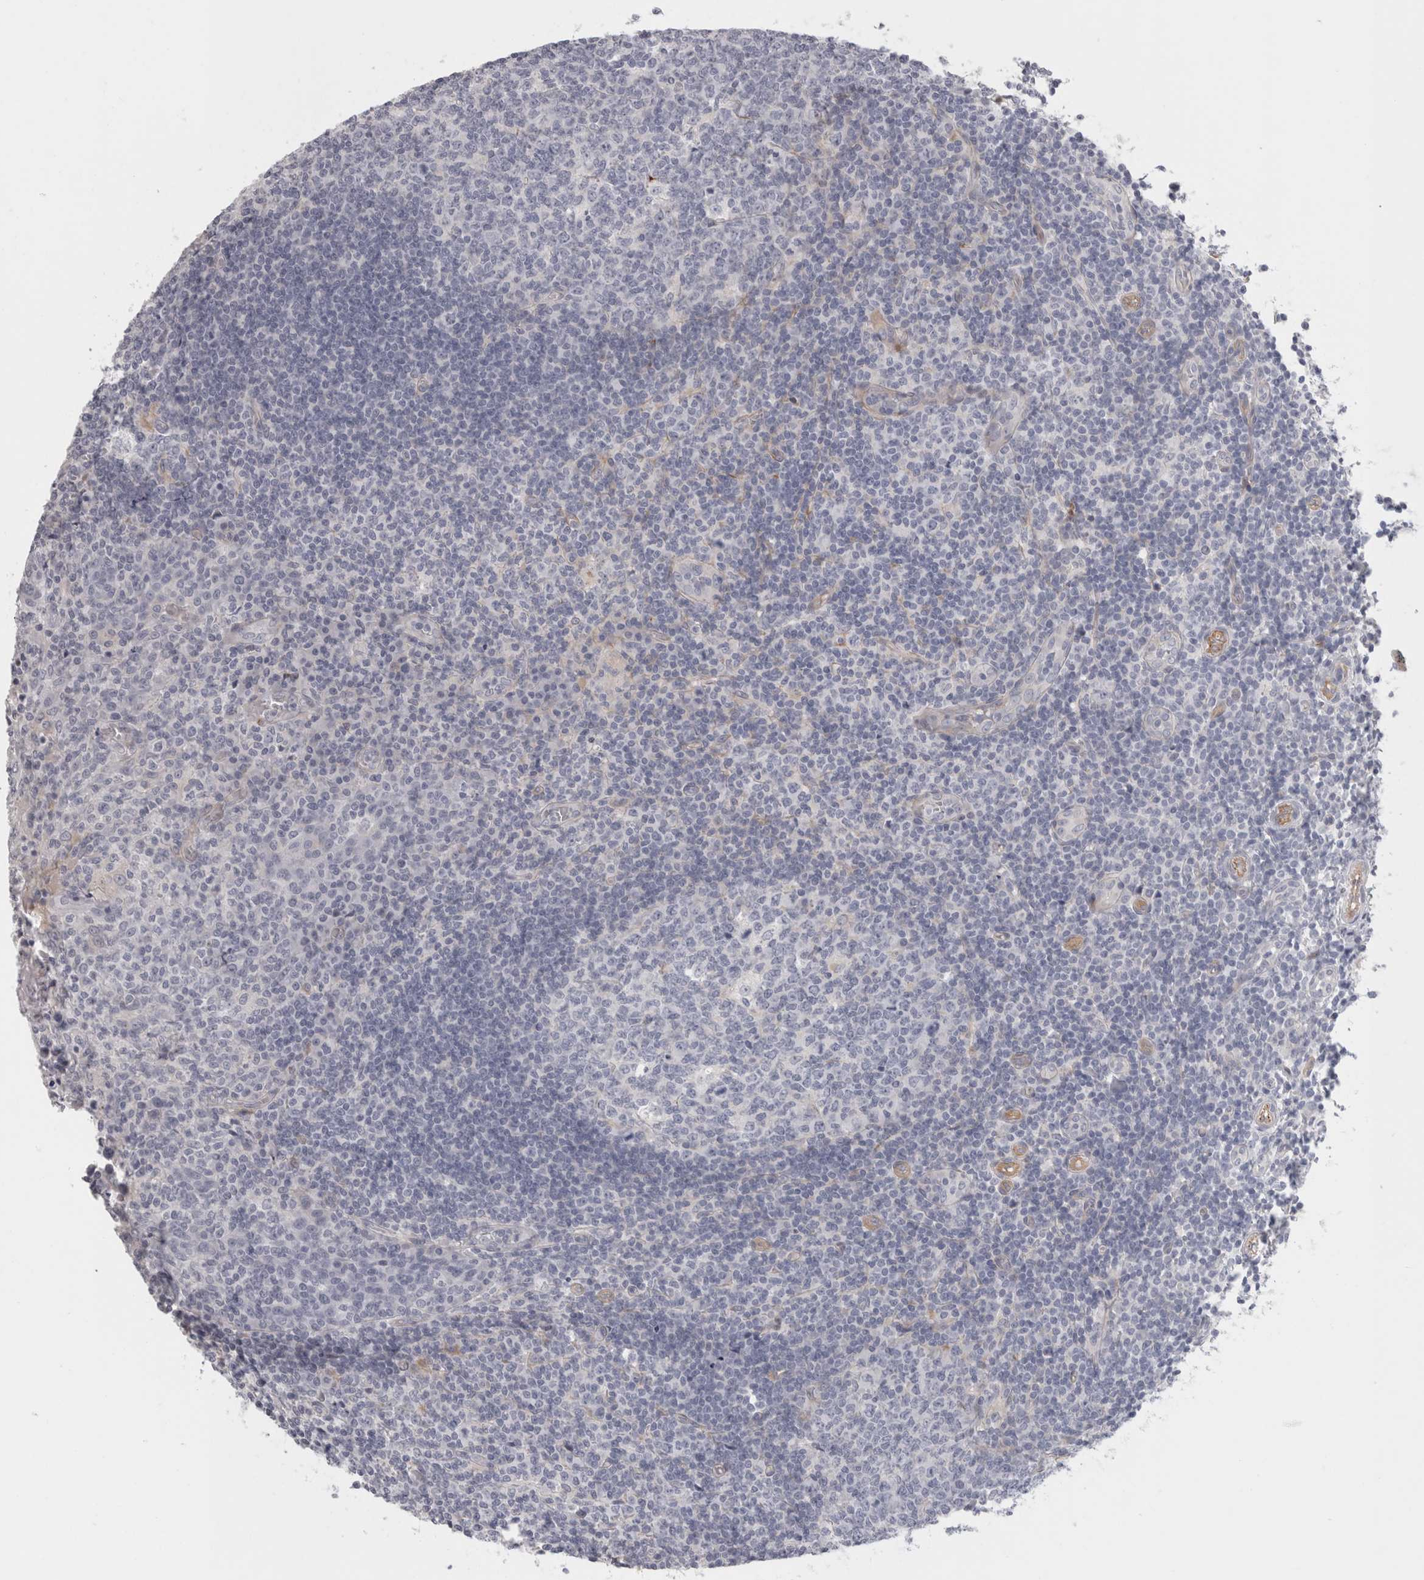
{"staining": {"intensity": "weak", "quantity": "<25%", "location": "cytoplasmic/membranous"}, "tissue": "tonsil", "cell_type": "Germinal center cells", "image_type": "normal", "snomed": [{"axis": "morphology", "description": "Normal tissue, NOS"}, {"axis": "topography", "description": "Tonsil"}], "caption": "Immunohistochemistry histopathology image of normal tonsil: human tonsil stained with DAB (3,3'-diaminobenzidine) demonstrates no significant protein positivity in germinal center cells.", "gene": "FBLIM1", "patient": {"sex": "female", "age": 19}}